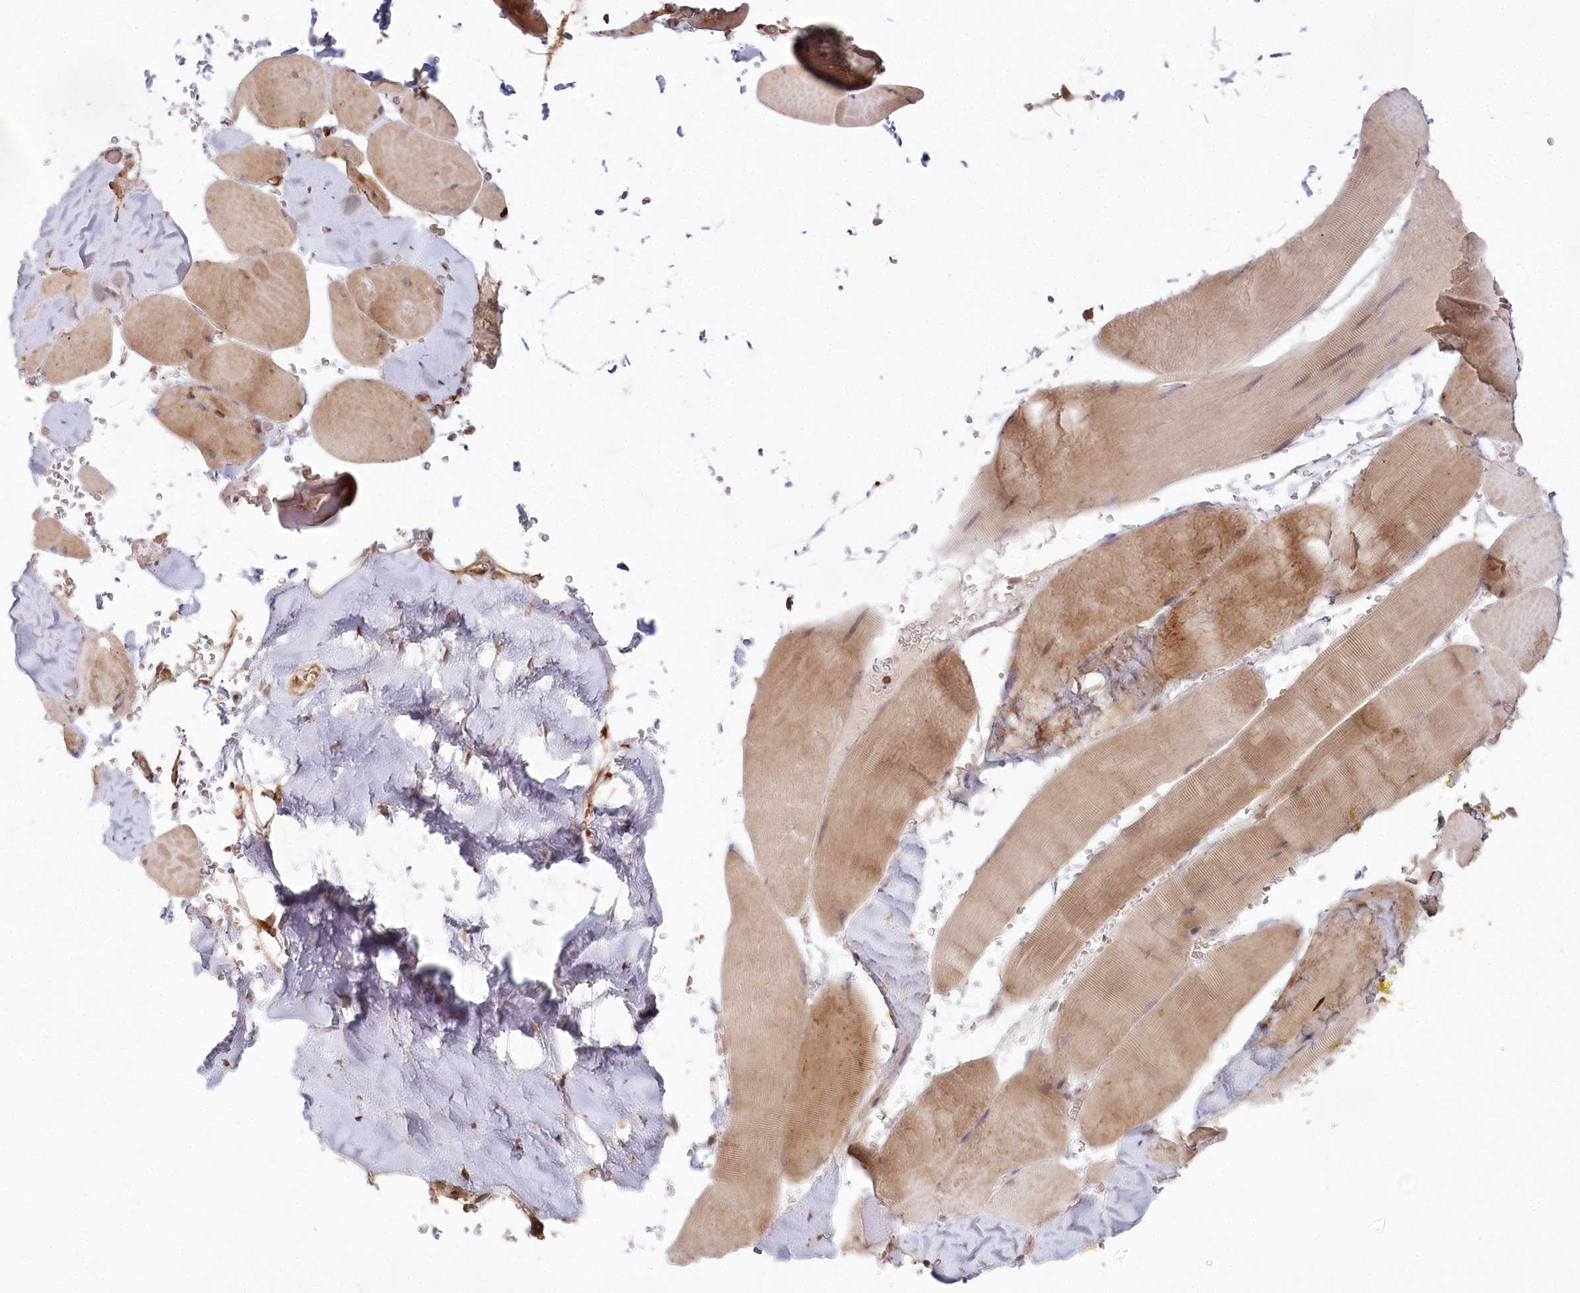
{"staining": {"intensity": "moderate", "quantity": "25%-75%", "location": "cytoplasmic/membranous"}, "tissue": "skeletal muscle", "cell_type": "Myocytes", "image_type": "normal", "snomed": [{"axis": "morphology", "description": "Normal tissue, NOS"}, {"axis": "topography", "description": "Skeletal muscle"}, {"axis": "topography", "description": "Head-Neck"}], "caption": "Moderate cytoplasmic/membranous positivity is present in about 25%-75% of myocytes in normal skeletal muscle.", "gene": "HAL", "patient": {"sex": "male", "age": 66}}